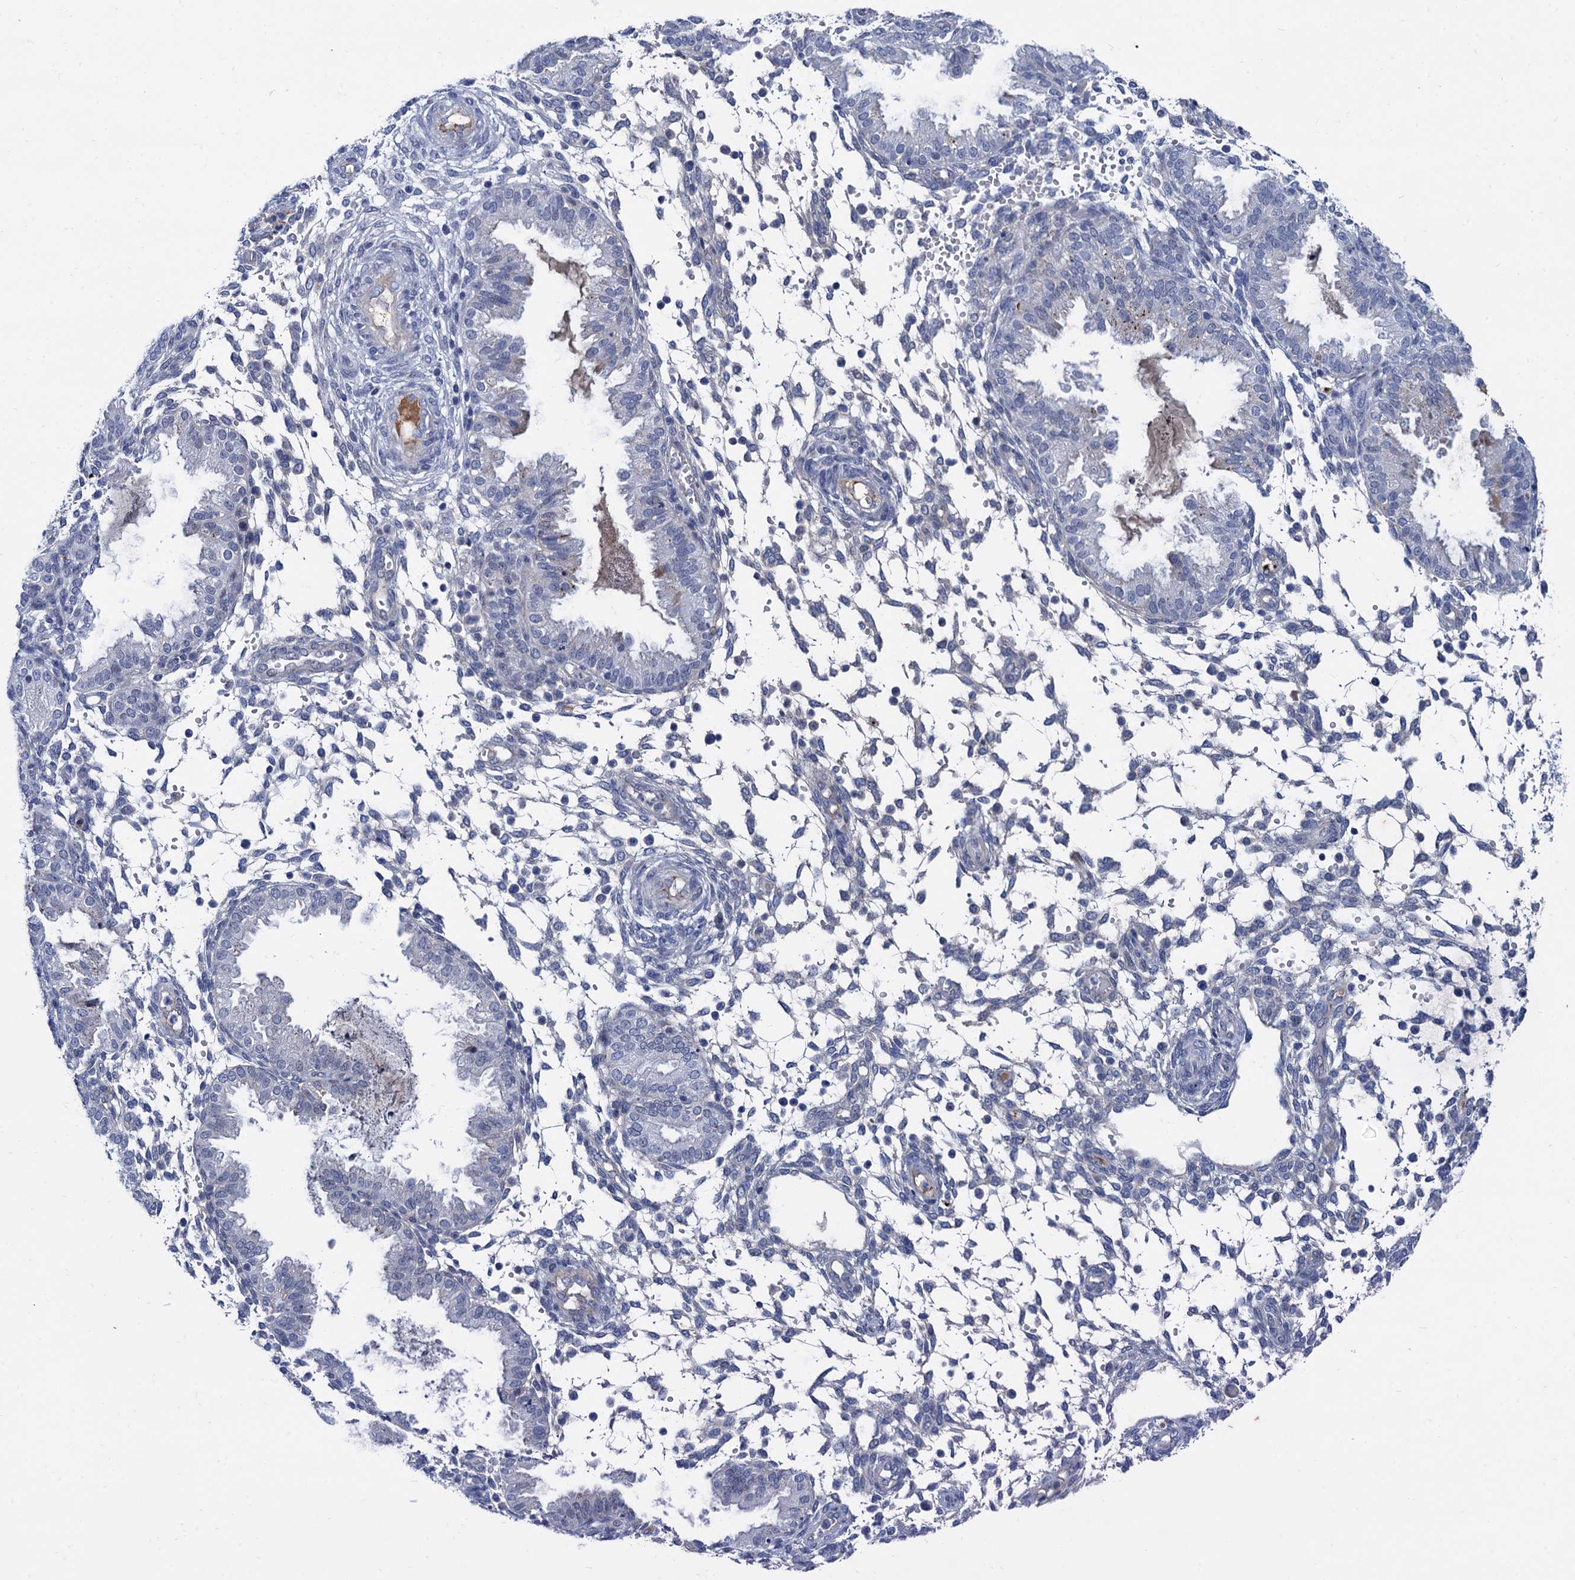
{"staining": {"intensity": "negative", "quantity": "none", "location": "none"}, "tissue": "endometrium", "cell_type": "Cells in endometrial stroma", "image_type": "normal", "snomed": [{"axis": "morphology", "description": "Normal tissue, NOS"}, {"axis": "topography", "description": "Endometrium"}], "caption": "Cells in endometrial stroma show no significant protein positivity in unremarkable endometrium.", "gene": "TMEM72", "patient": {"sex": "female", "age": 33}}